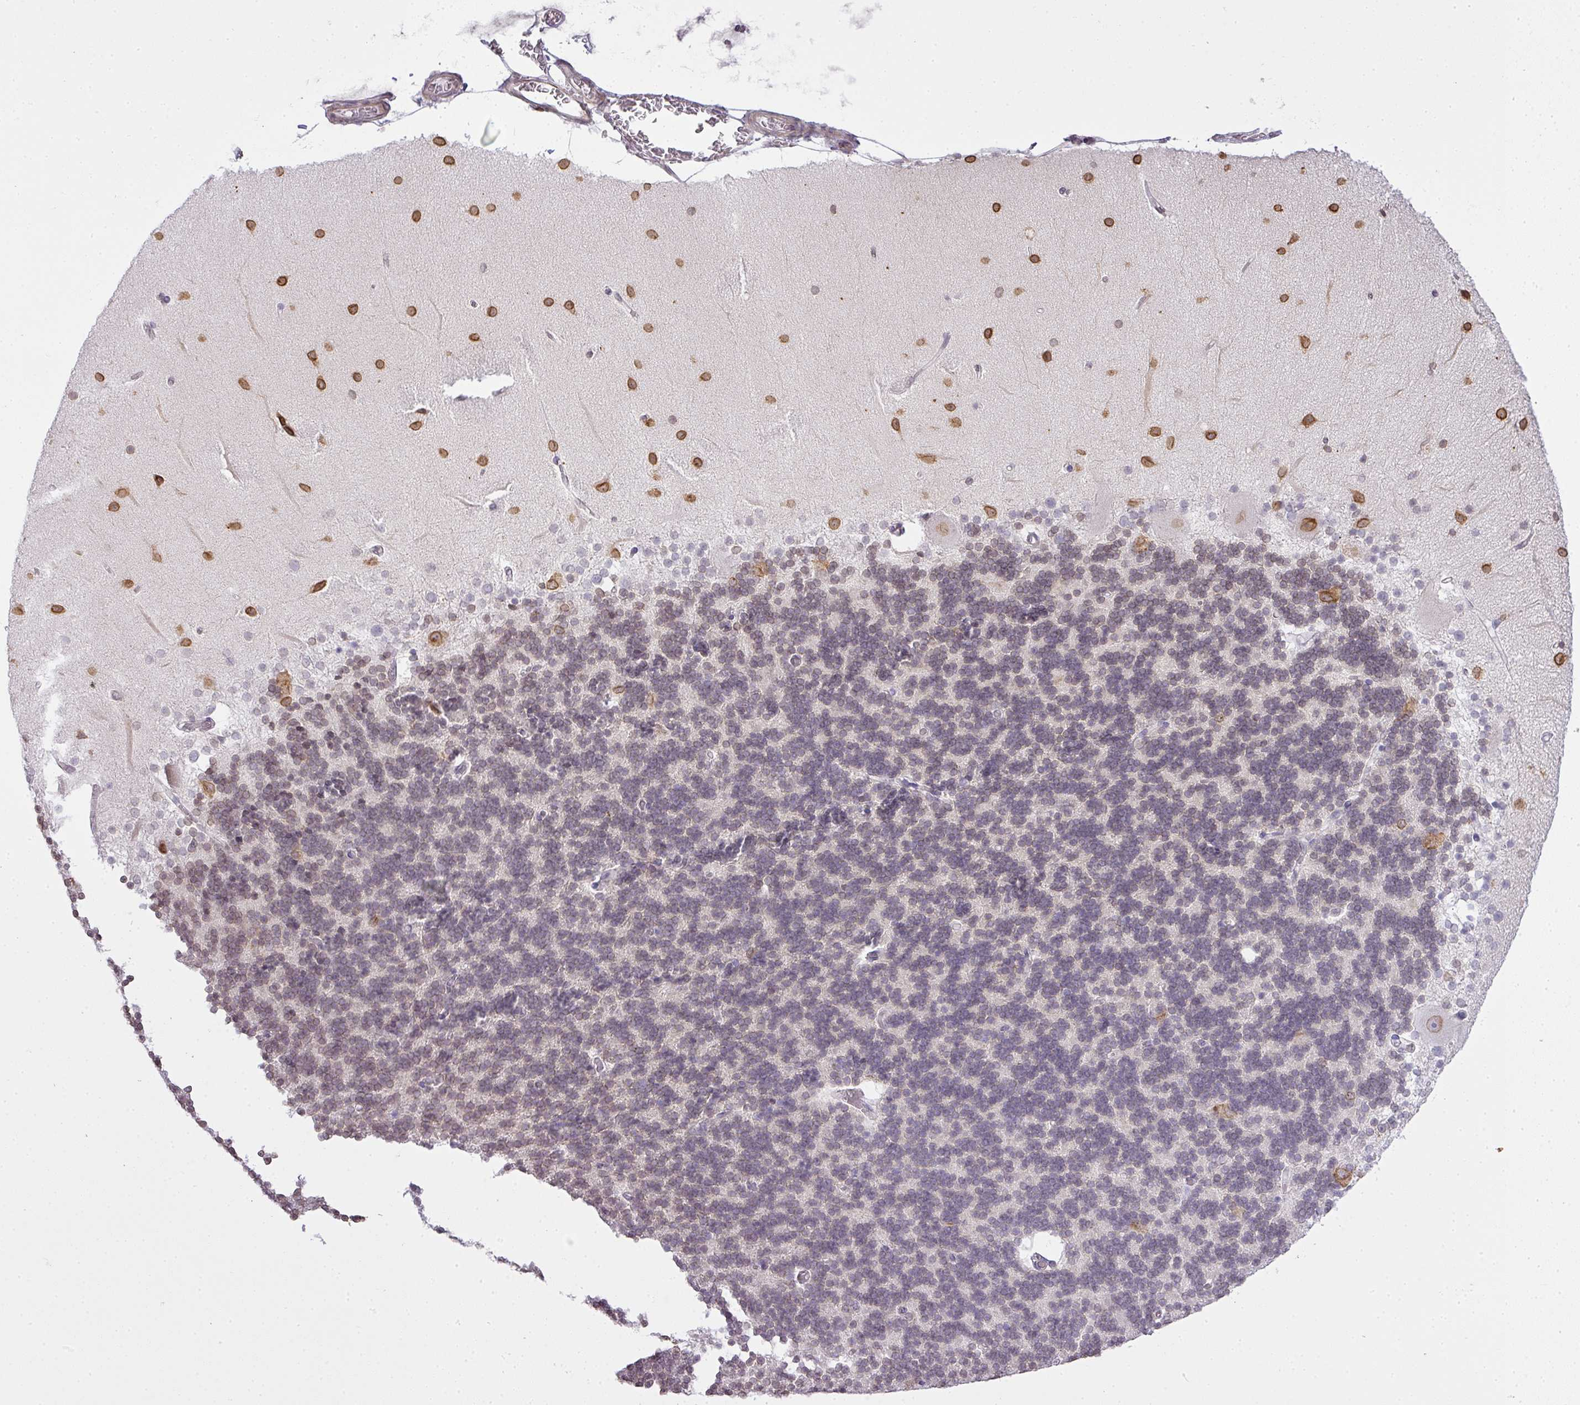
{"staining": {"intensity": "moderate", "quantity": "25%-75%", "location": "nuclear"}, "tissue": "cerebellum", "cell_type": "Cells in granular layer", "image_type": "normal", "snomed": [{"axis": "morphology", "description": "Normal tissue, NOS"}, {"axis": "topography", "description": "Cerebellum"}], "caption": "Immunohistochemistry of benign cerebellum exhibits medium levels of moderate nuclear expression in about 25%-75% of cells in granular layer. (IHC, brightfield microscopy, high magnification).", "gene": "COX18", "patient": {"sex": "female", "age": 54}}